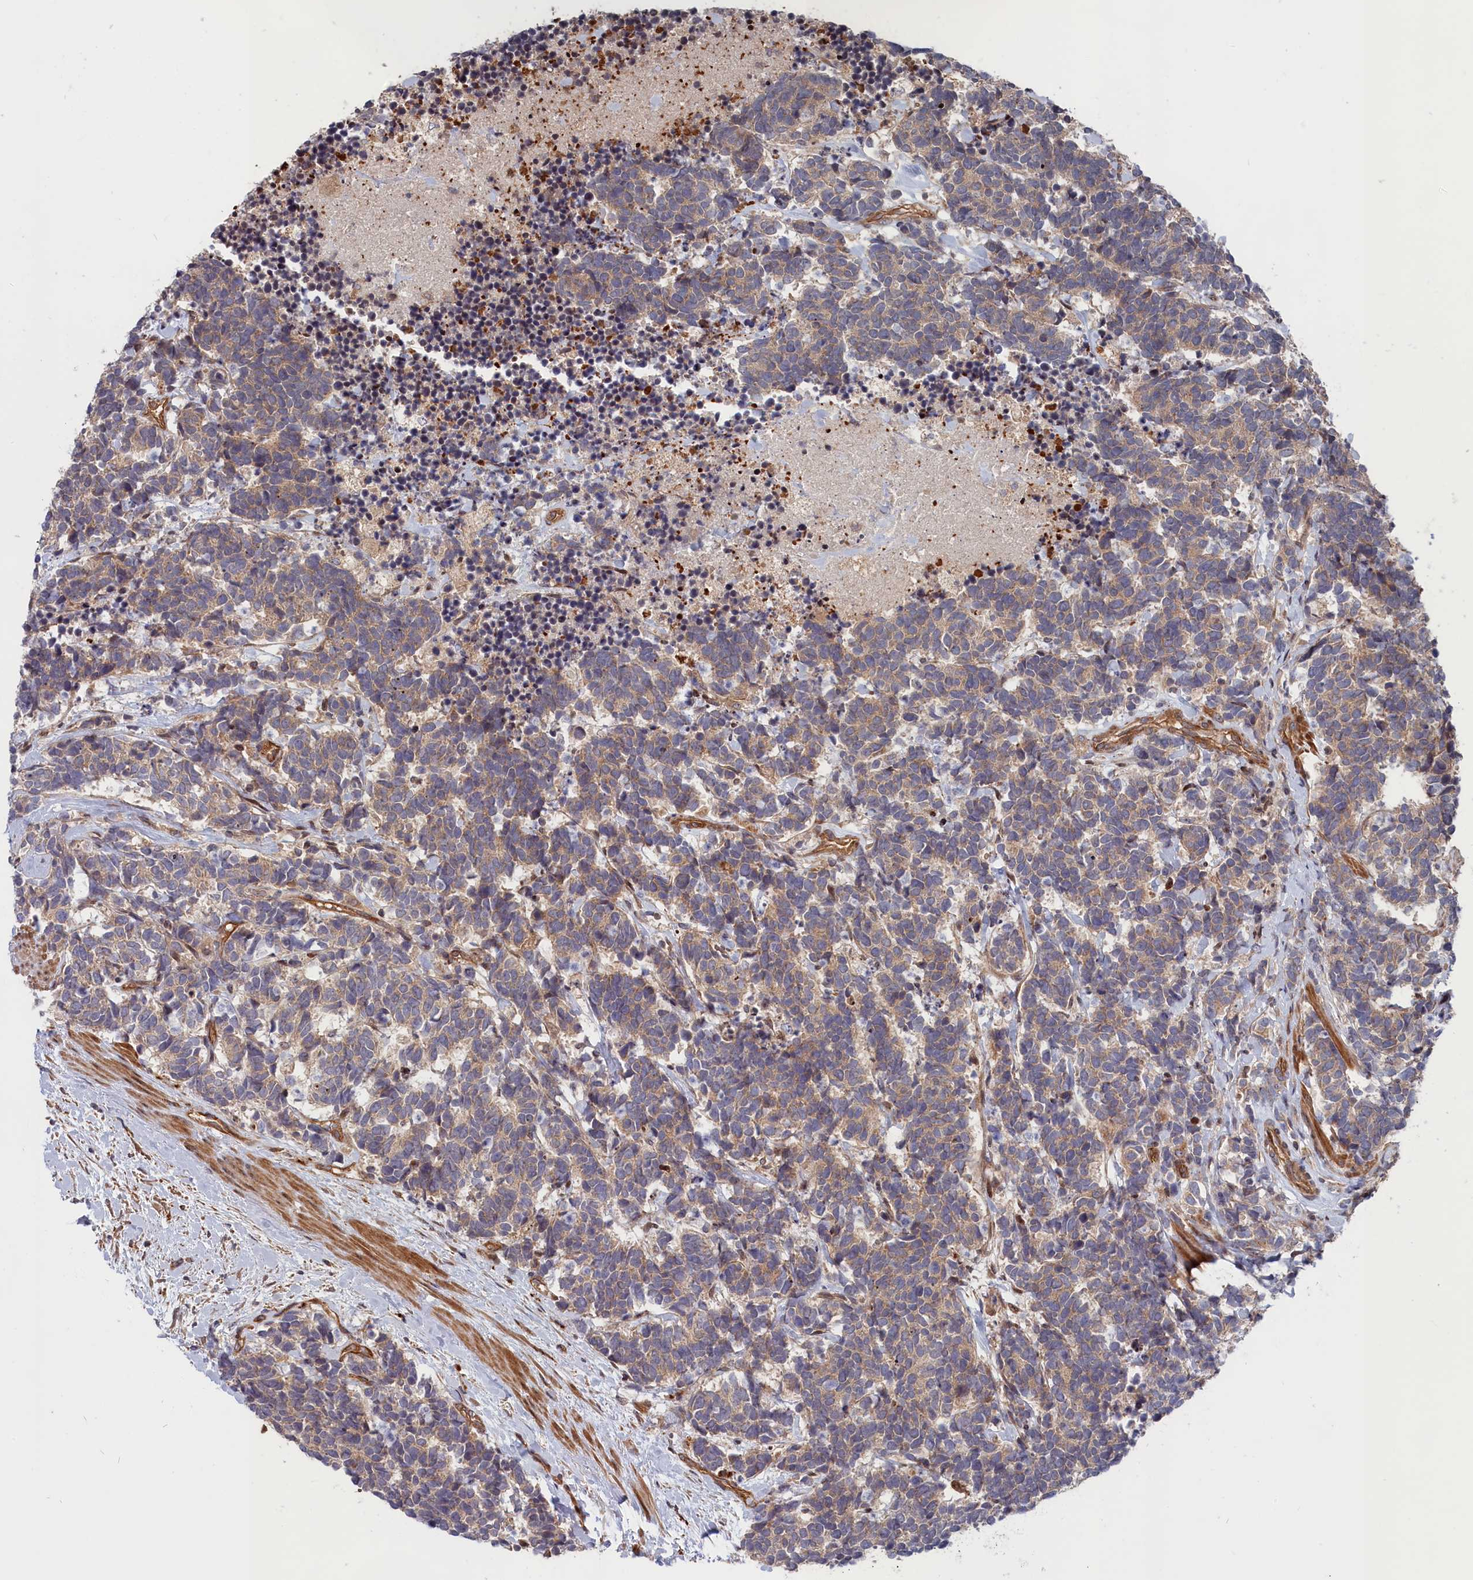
{"staining": {"intensity": "weak", "quantity": ">75%", "location": "cytoplasmic/membranous"}, "tissue": "carcinoid", "cell_type": "Tumor cells", "image_type": "cancer", "snomed": [{"axis": "morphology", "description": "Carcinoma, NOS"}, {"axis": "morphology", "description": "Carcinoid, malignant, NOS"}, {"axis": "topography", "description": "Prostate"}], "caption": "This is an image of immunohistochemistry (IHC) staining of carcinoid, which shows weak expression in the cytoplasmic/membranous of tumor cells.", "gene": "CEP44", "patient": {"sex": "male", "age": 57}}